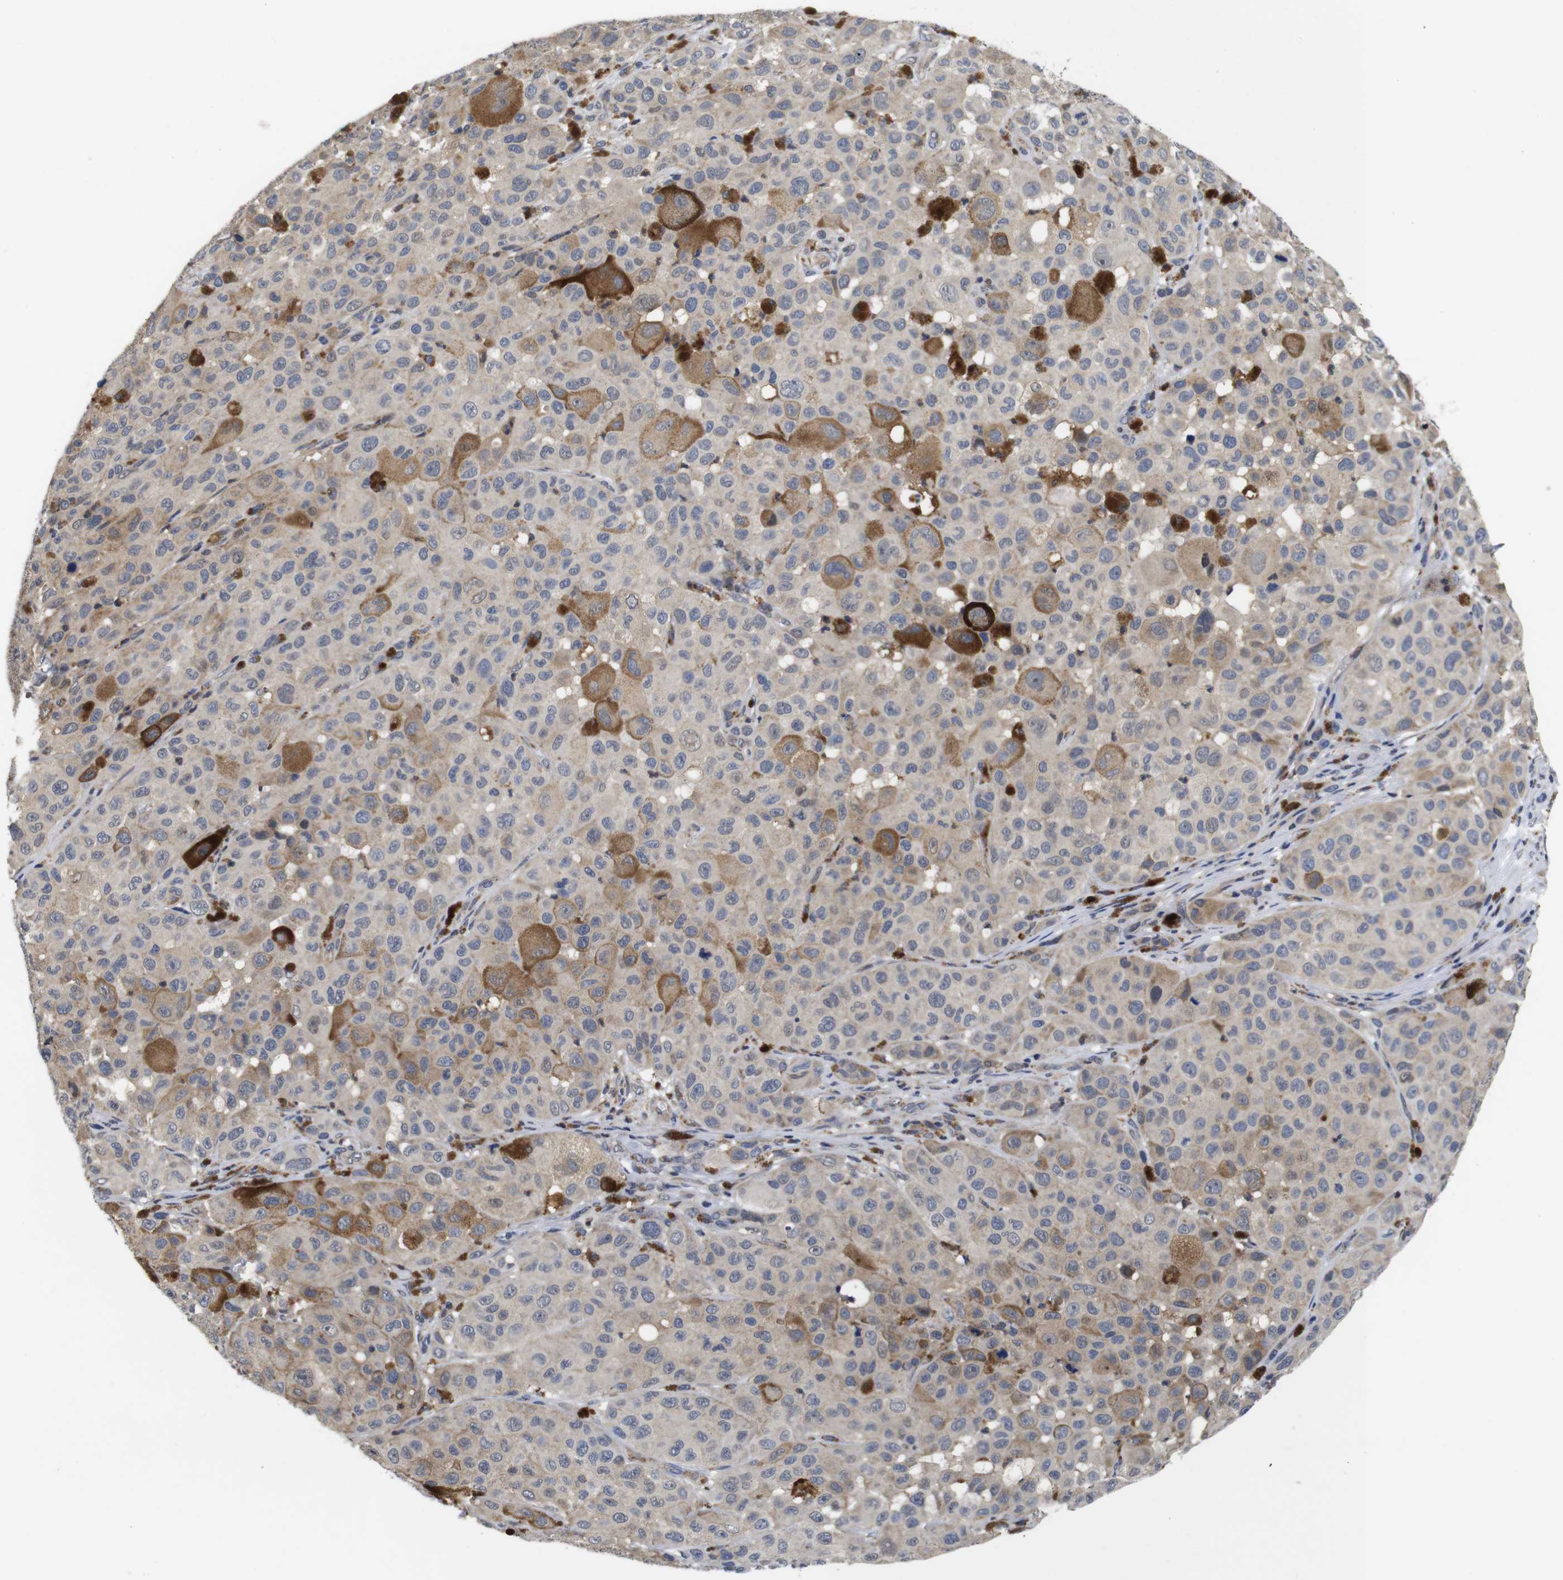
{"staining": {"intensity": "weak", "quantity": "<25%", "location": "cytoplasmic/membranous"}, "tissue": "melanoma", "cell_type": "Tumor cells", "image_type": "cancer", "snomed": [{"axis": "morphology", "description": "Malignant melanoma, NOS"}, {"axis": "topography", "description": "Skin"}], "caption": "Immunohistochemical staining of human melanoma shows no significant staining in tumor cells.", "gene": "FNTA", "patient": {"sex": "male", "age": 96}}